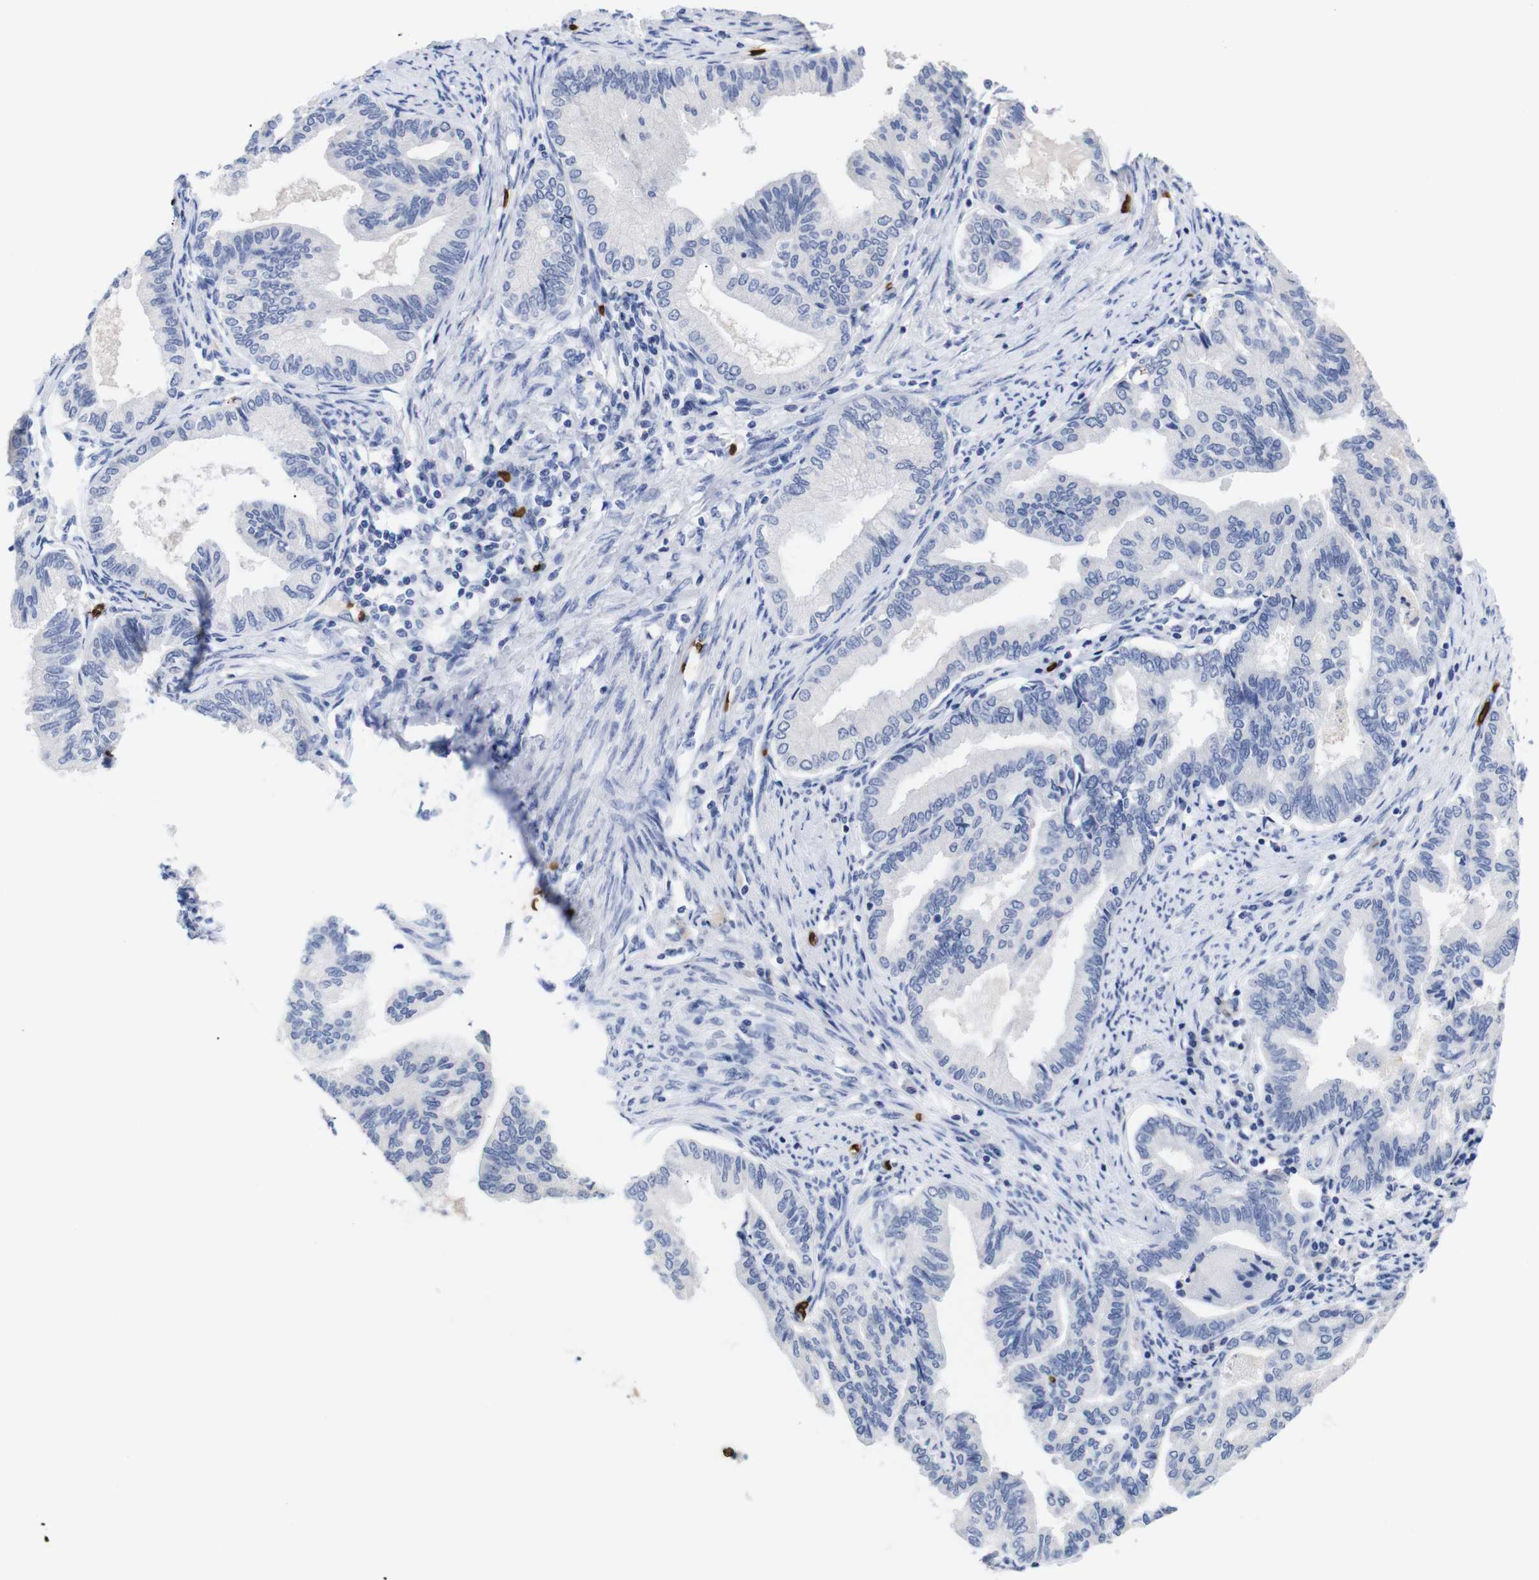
{"staining": {"intensity": "negative", "quantity": "none", "location": "none"}, "tissue": "endometrial cancer", "cell_type": "Tumor cells", "image_type": "cancer", "snomed": [{"axis": "morphology", "description": "Adenocarcinoma, NOS"}, {"axis": "topography", "description": "Endometrium"}], "caption": "Immunohistochemical staining of human endometrial adenocarcinoma shows no significant staining in tumor cells. (Stains: DAB (3,3'-diaminobenzidine) immunohistochemistry (IHC) with hematoxylin counter stain, Microscopy: brightfield microscopy at high magnification).", "gene": "S1PR2", "patient": {"sex": "female", "age": 86}}